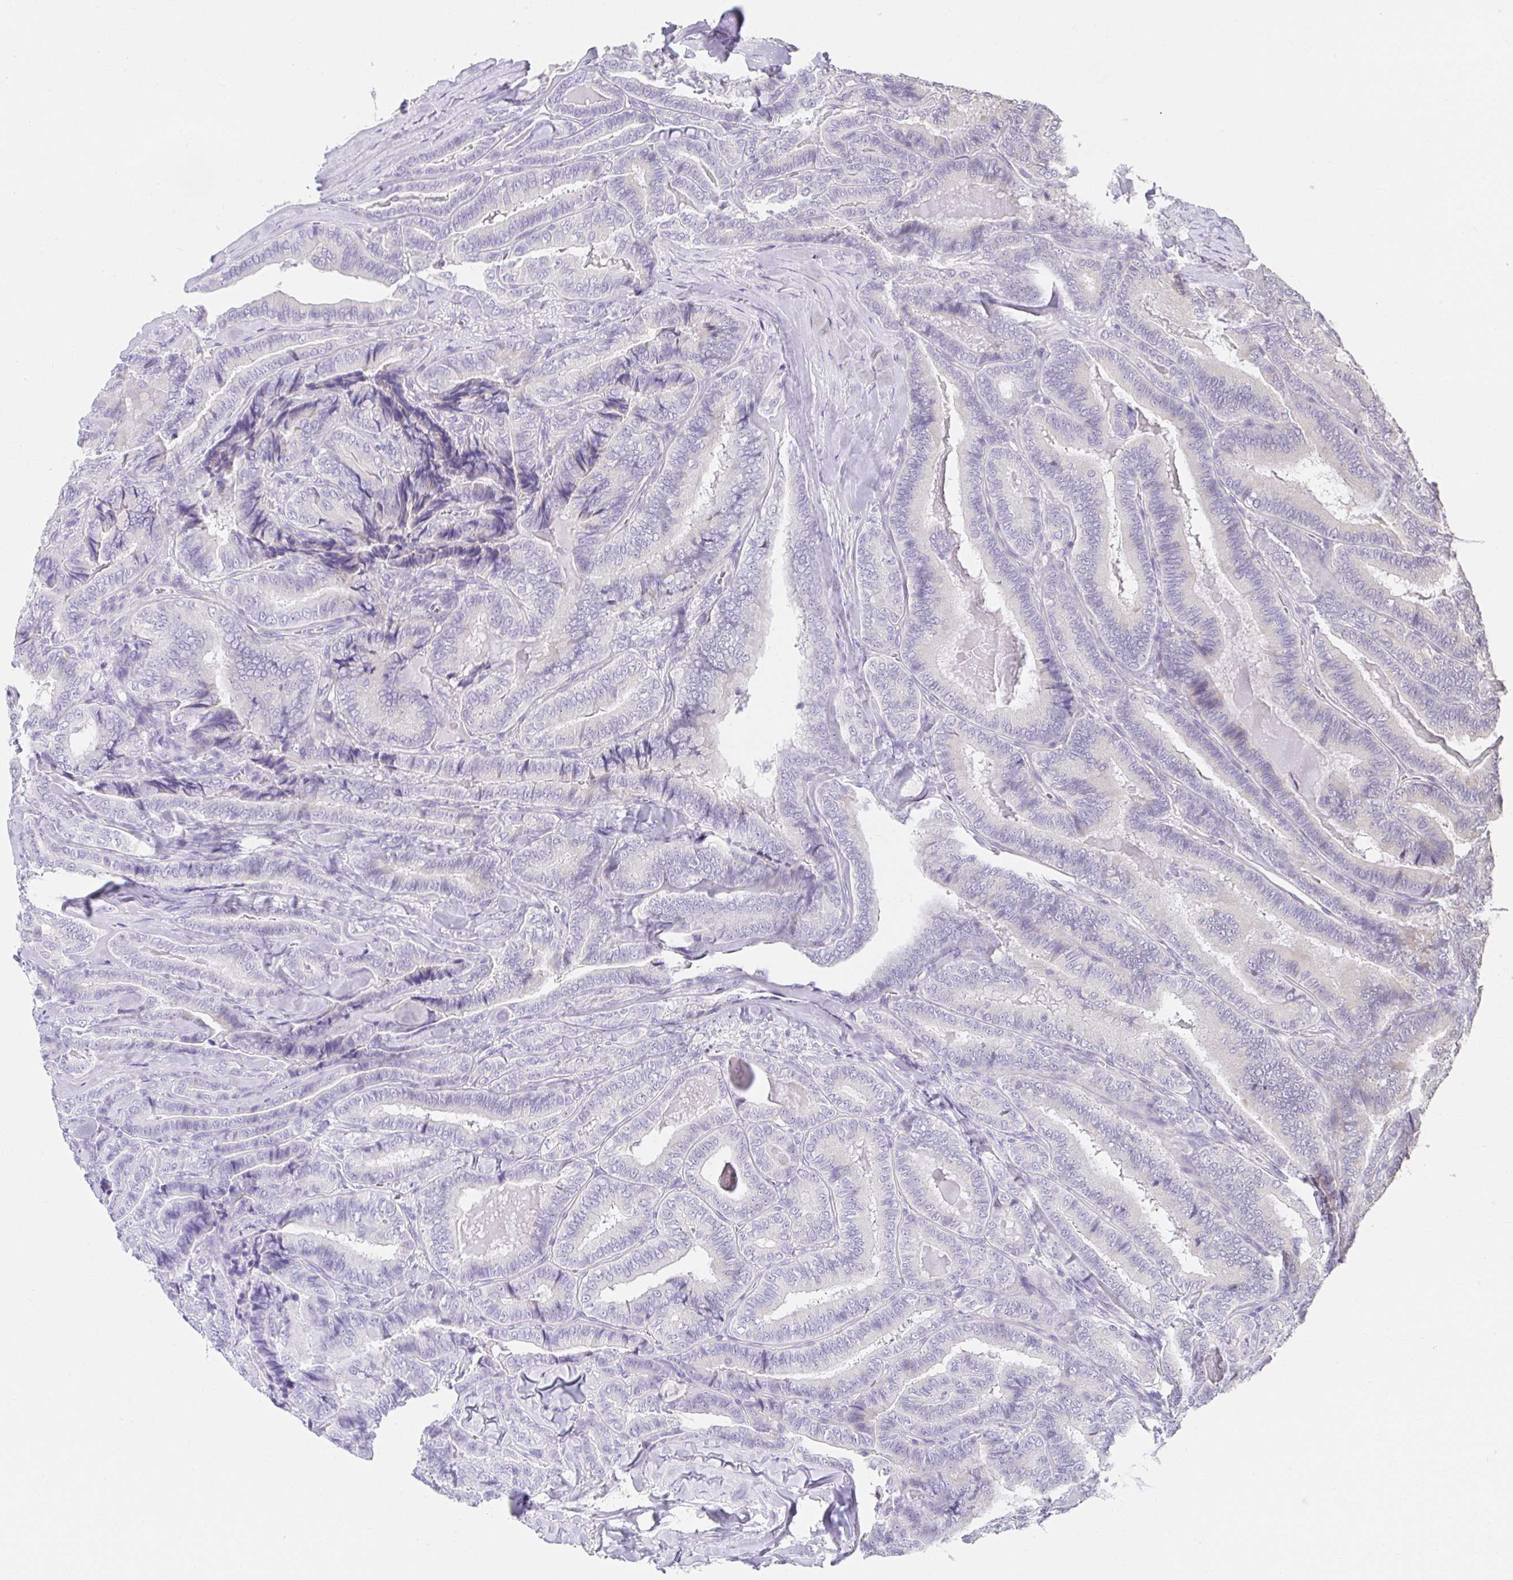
{"staining": {"intensity": "negative", "quantity": "none", "location": "none"}, "tissue": "thyroid cancer", "cell_type": "Tumor cells", "image_type": "cancer", "snomed": [{"axis": "morphology", "description": "Papillary adenocarcinoma, NOS"}, {"axis": "topography", "description": "Thyroid gland"}], "caption": "An image of human thyroid cancer is negative for staining in tumor cells. Nuclei are stained in blue.", "gene": "VGLL1", "patient": {"sex": "male", "age": 61}}